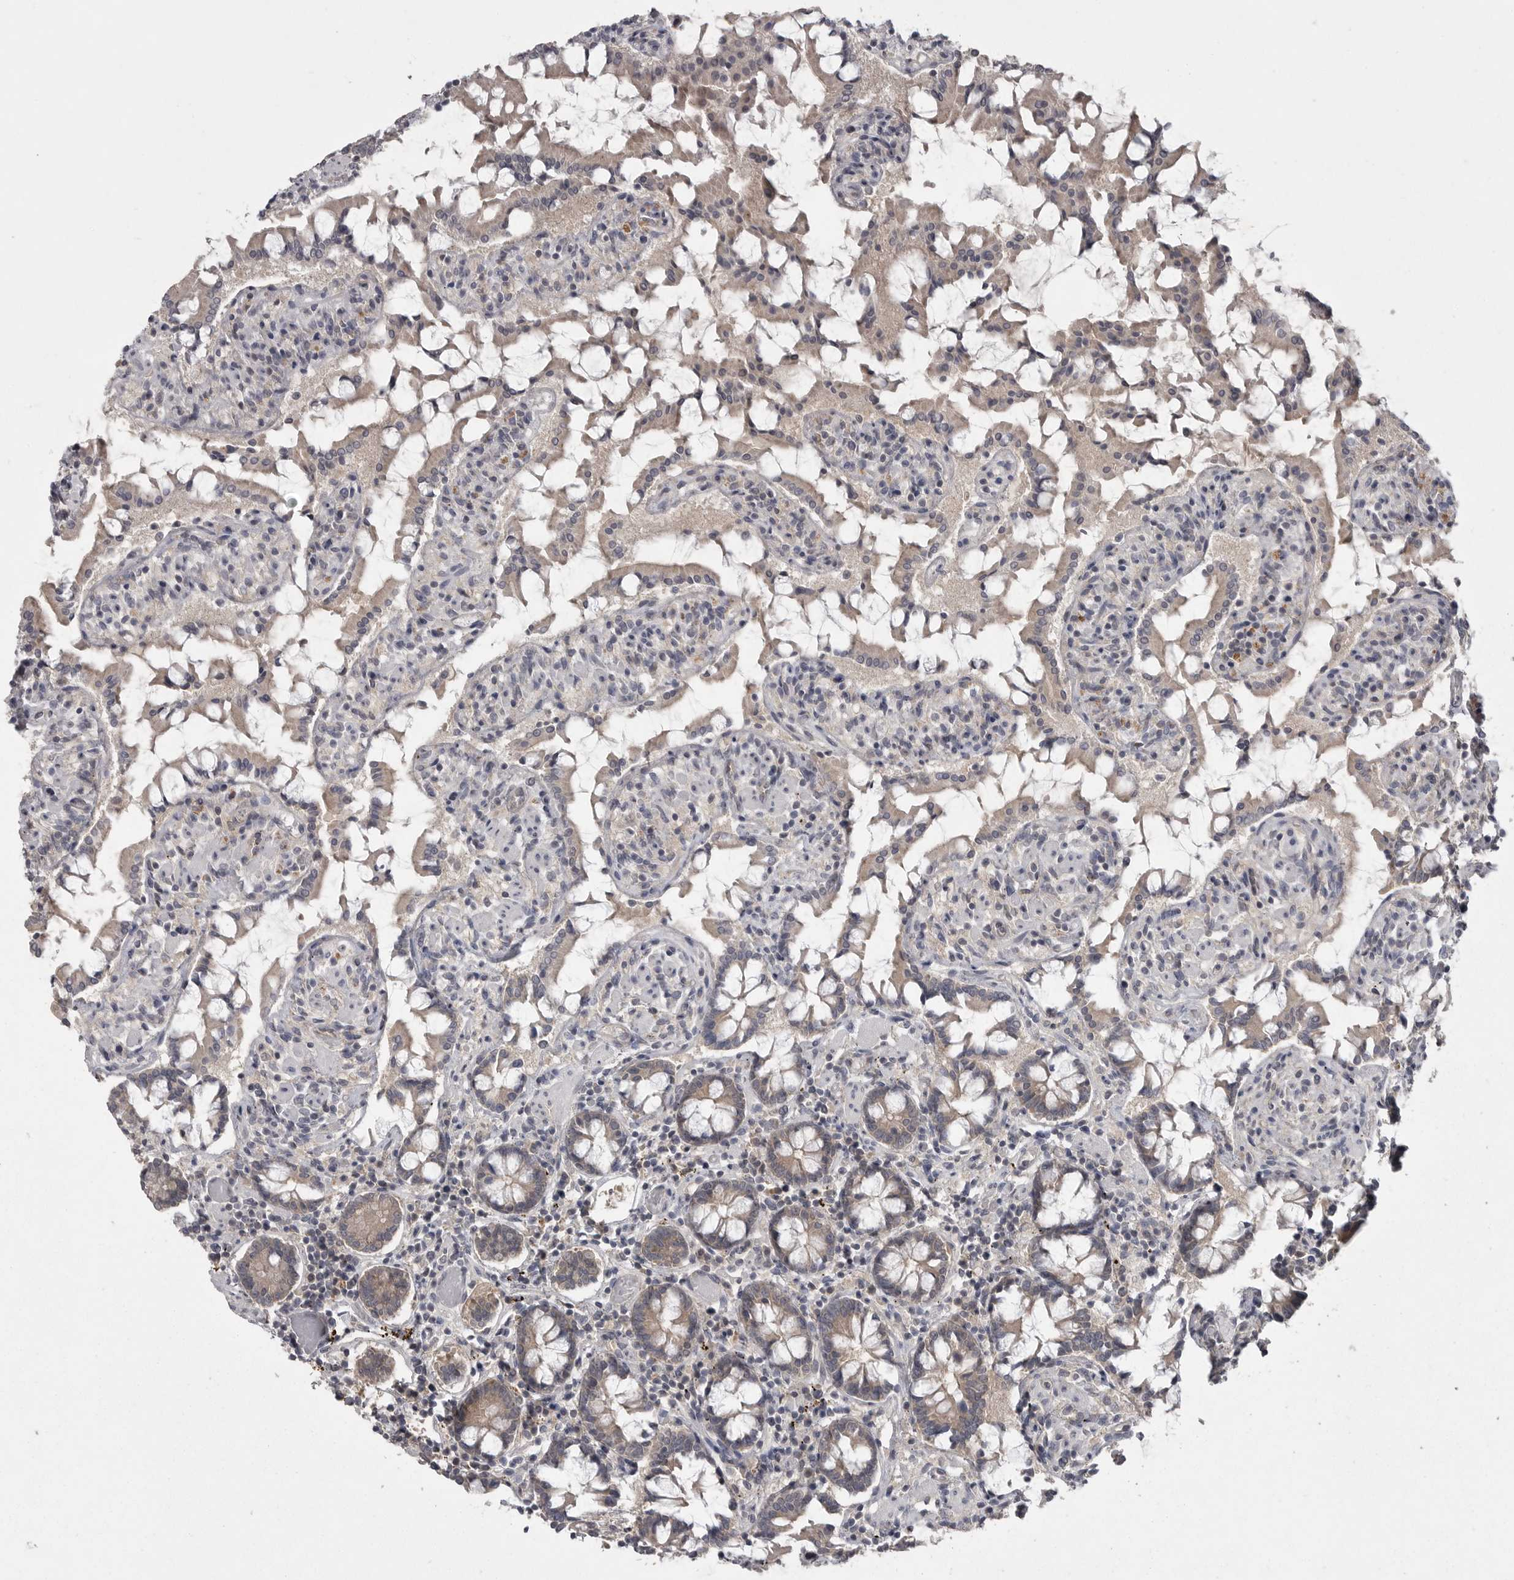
{"staining": {"intensity": "moderate", "quantity": "25%-75%", "location": "cytoplasmic/membranous"}, "tissue": "small intestine", "cell_type": "Glandular cells", "image_type": "normal", "snomed": [{"axis": "morphology", "description": "Normal tissue, NOS"}, {"axis": "topography", "description": "Small intestine"}], "caption": "A brown stain labels moderate cytoplasmic/membranous positivity of a protein in glandular cells of unremarkable human small intestine. (brown staining indicates protein expression, while blue staining denotes nuclei).", "gene": "PHF13", "patient": {"sex": "male", "age": 41}}